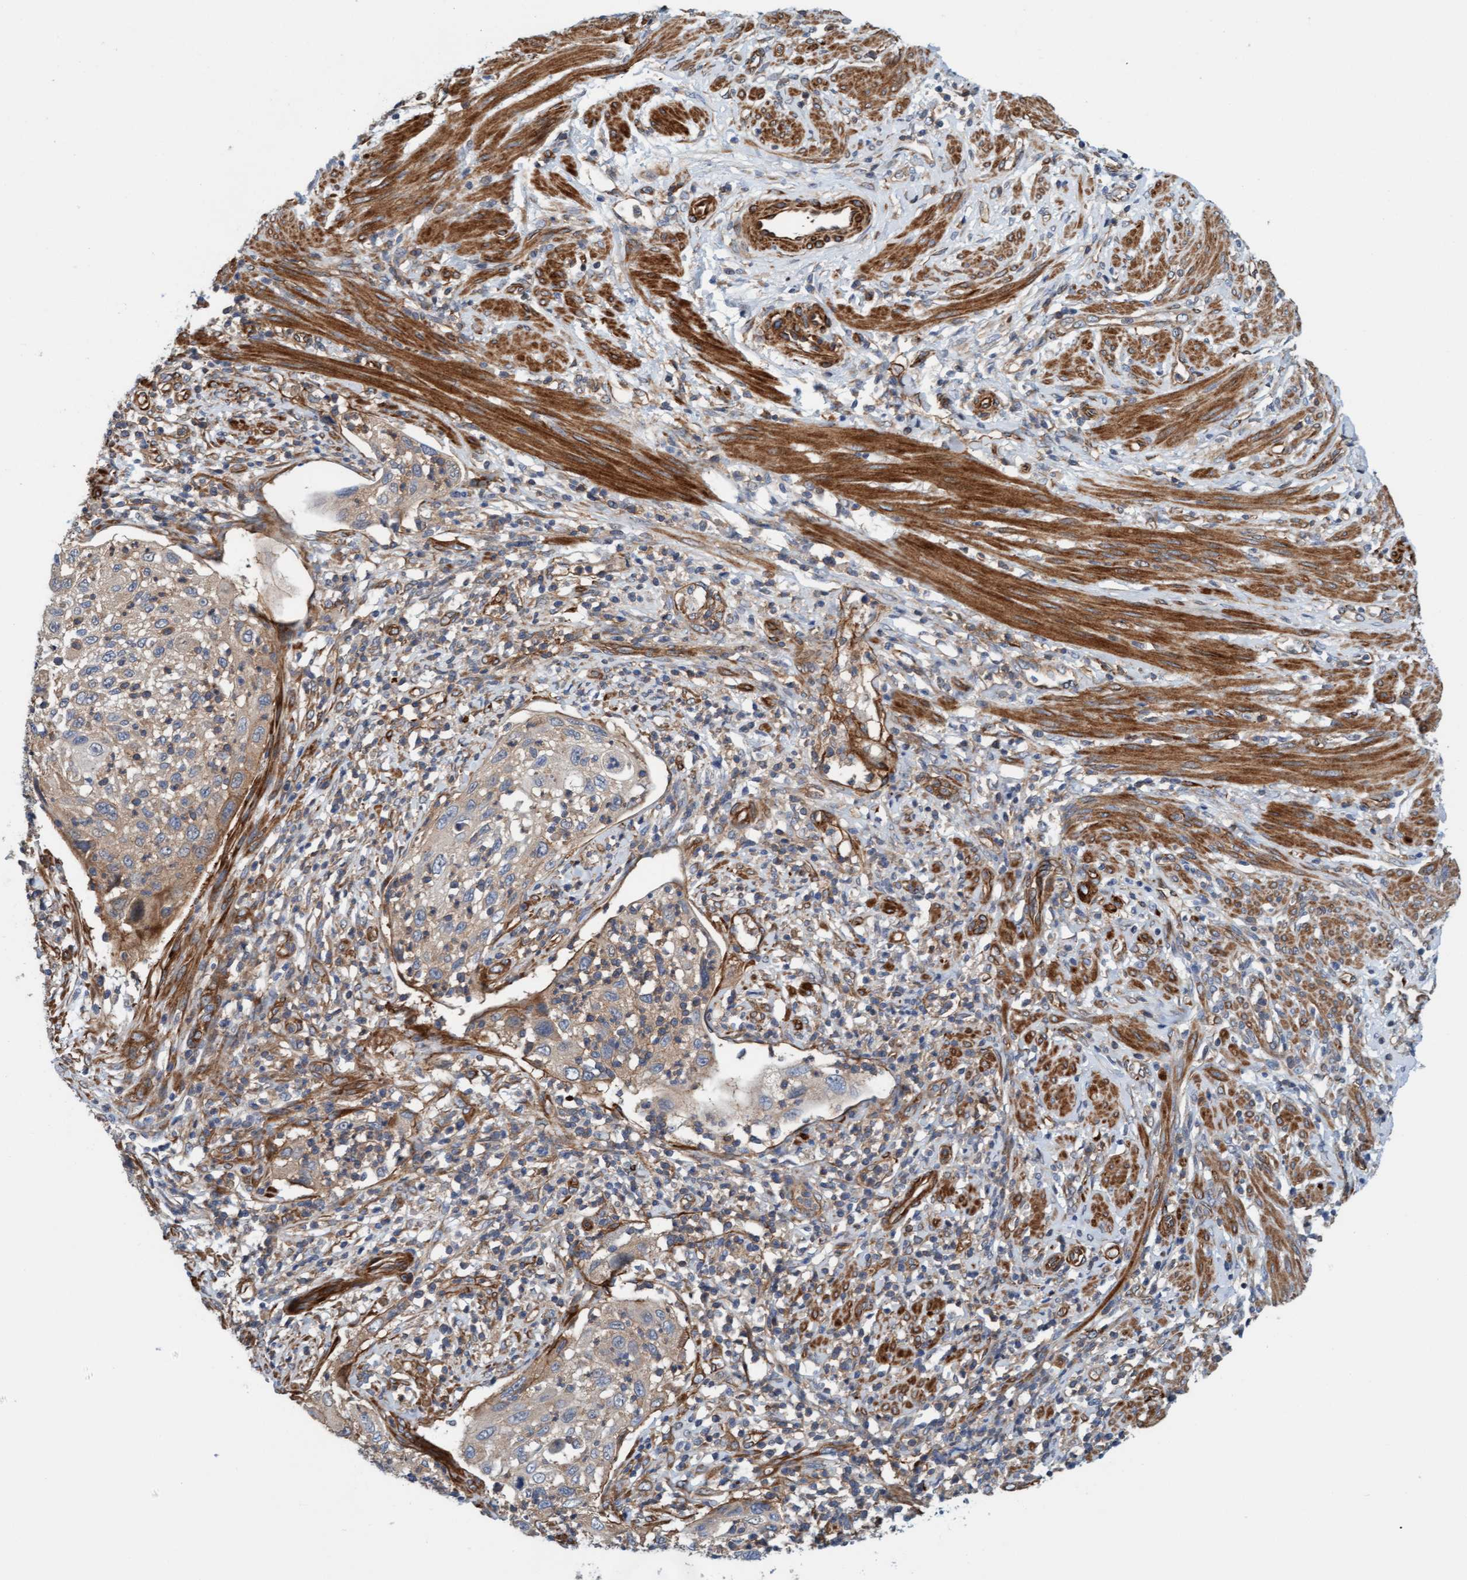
{"staining": {"intensity": "weak", "quantity": ">75%", "location": "cytoplasmic/membranous"}, "tissue": "cervical cancer", "cell_type": "Tumor cells", "image_type": "cancer", "snomed": [{"axis": "morphology", "description": "Squamous cell carcinoma, NOS"}, {"axis": "topography", "description": "Cervix"}], "caption": "The photomicrograph reveals a brown stain indicating the presence of a protein in the cytoplasmic/membranous of tumor cells in cervical cancer. Nuclei are stained in blue.", "gene": "FMNL3", "patient": {"sex": "female", "age": 70}}